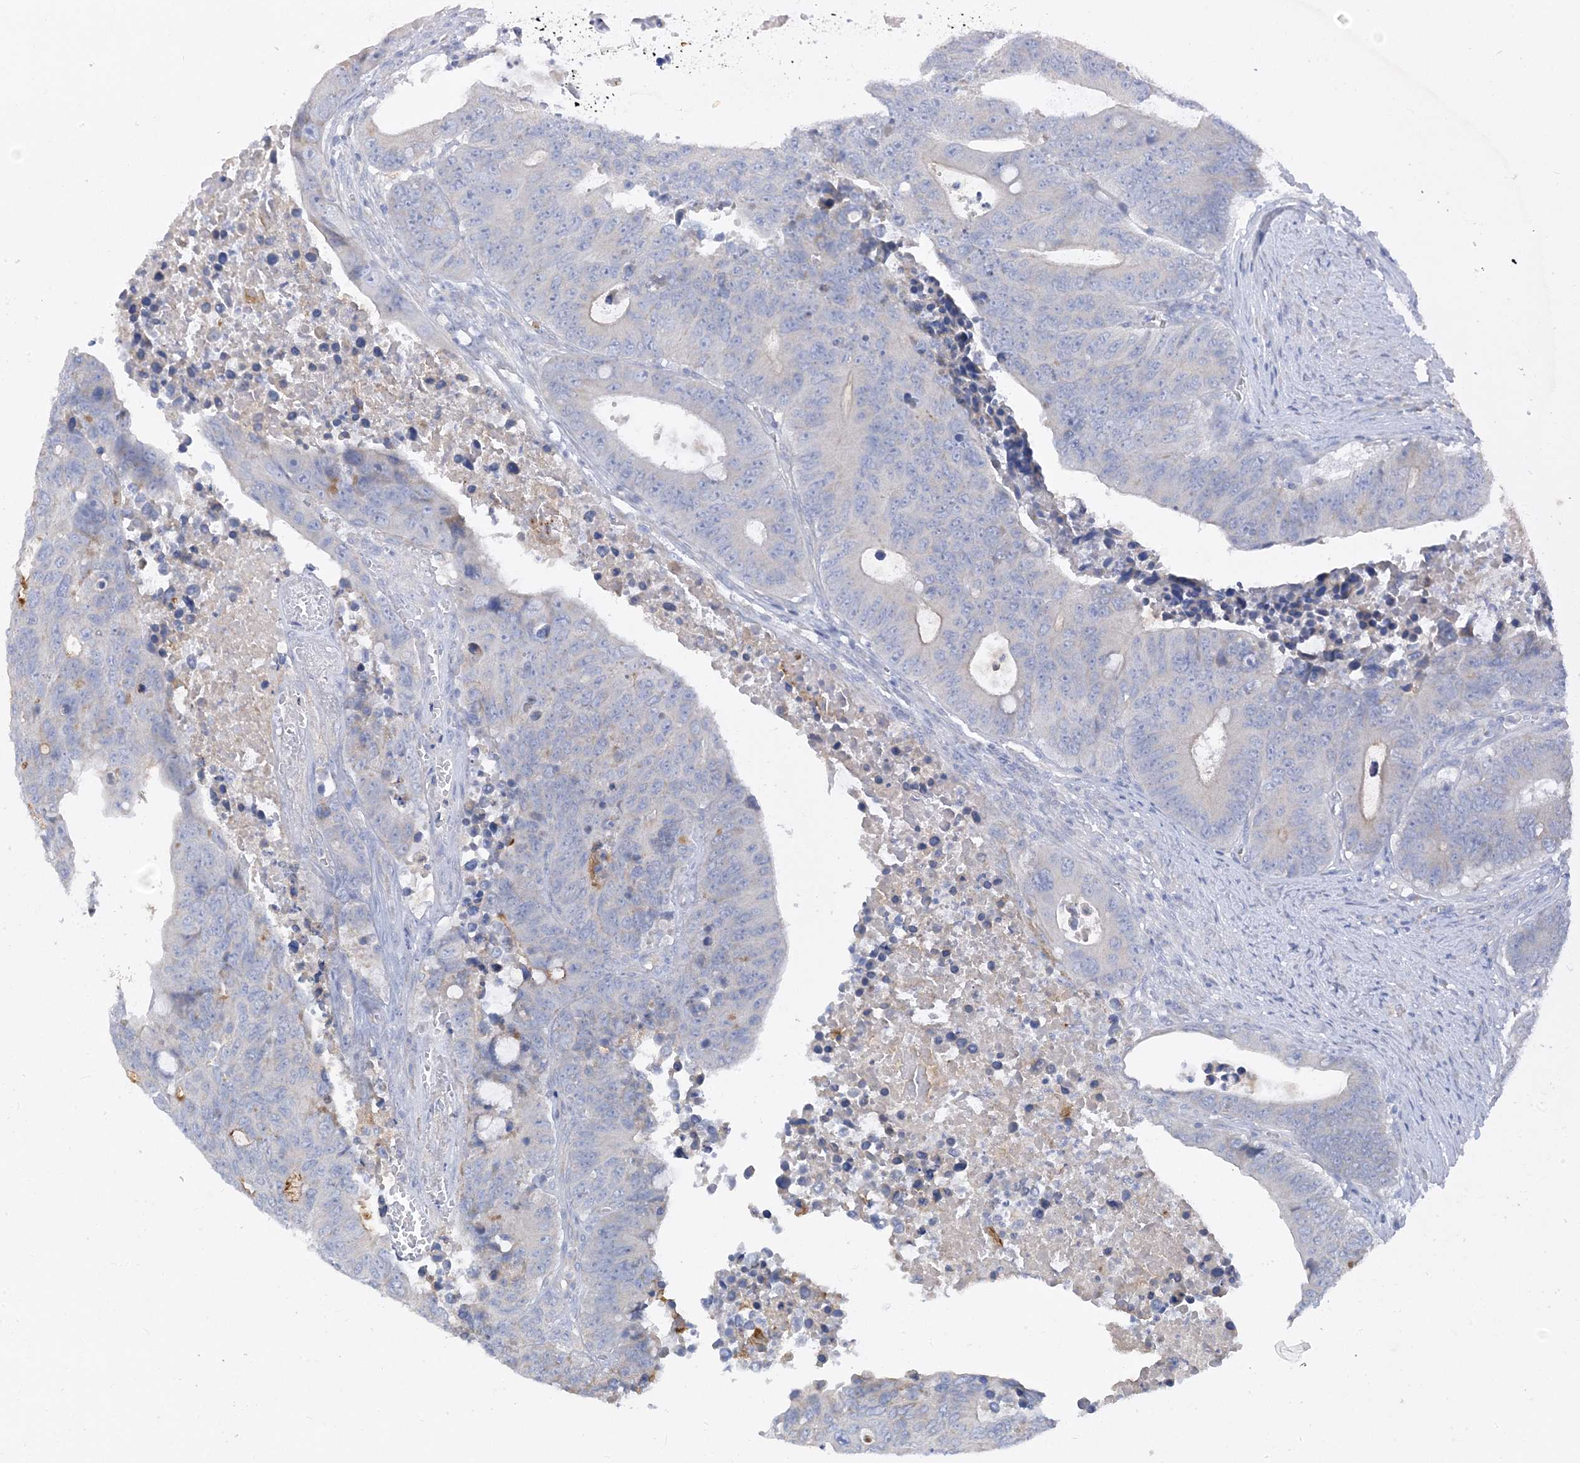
{"staining": {"intensity": "negative", "quantity": "none", "location": "none"}, "tissue": "colorectal cancer", "cell_type": "Tumor cells", "image_type": "cancer", "snomed": [{"axis": "morphology", "description": "Adenocarcinoma, NOS"}, {"axis": "topography", "description": "Colon"}], "caption": "Colorectal adenocarcinoma stained for a protein using immunohistochemistry (IHC) shows no expression tumor cells.", "gene": "ZCCHC18", "patient": {"sex": "male", "age": 87}}